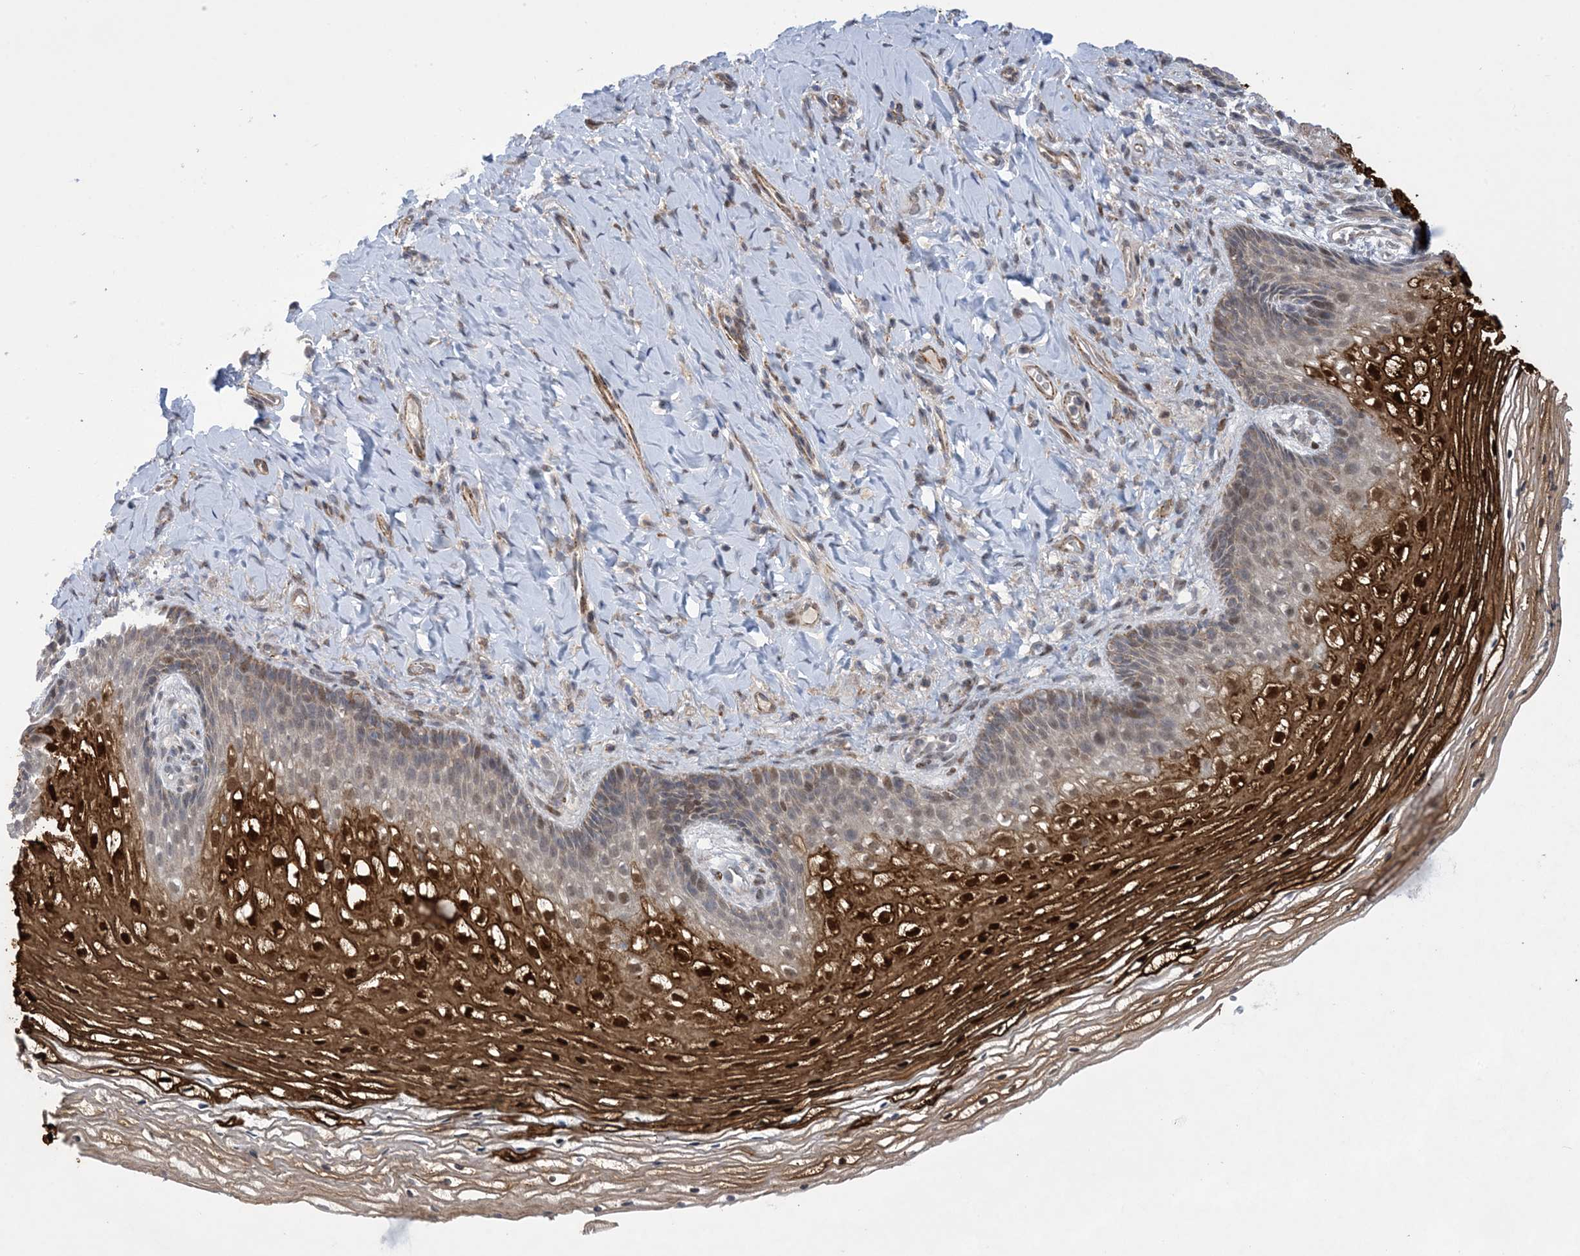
{"staining": {"intensity": "strong", "quantity": "25%-75%", "location": "cytoplasmic/membranous,nuclear"}, "tissue": "vagina", "cell_type": "Squamous epithelial cells", "image_type": "normal", "snomed": [{"axis": "morphology", "description": "Normal tissue, NOS"}, {"axis": "topography", "description": "Vagina"}], "caption": "A photomicrograph of human vagina stained for a protein demonstrates strong cytoplasmic/membranous,nuclear brown staining in squamous epithelial cells.", "gene": "ZNF8", "patient": {"sex": "female", "age": 60}}